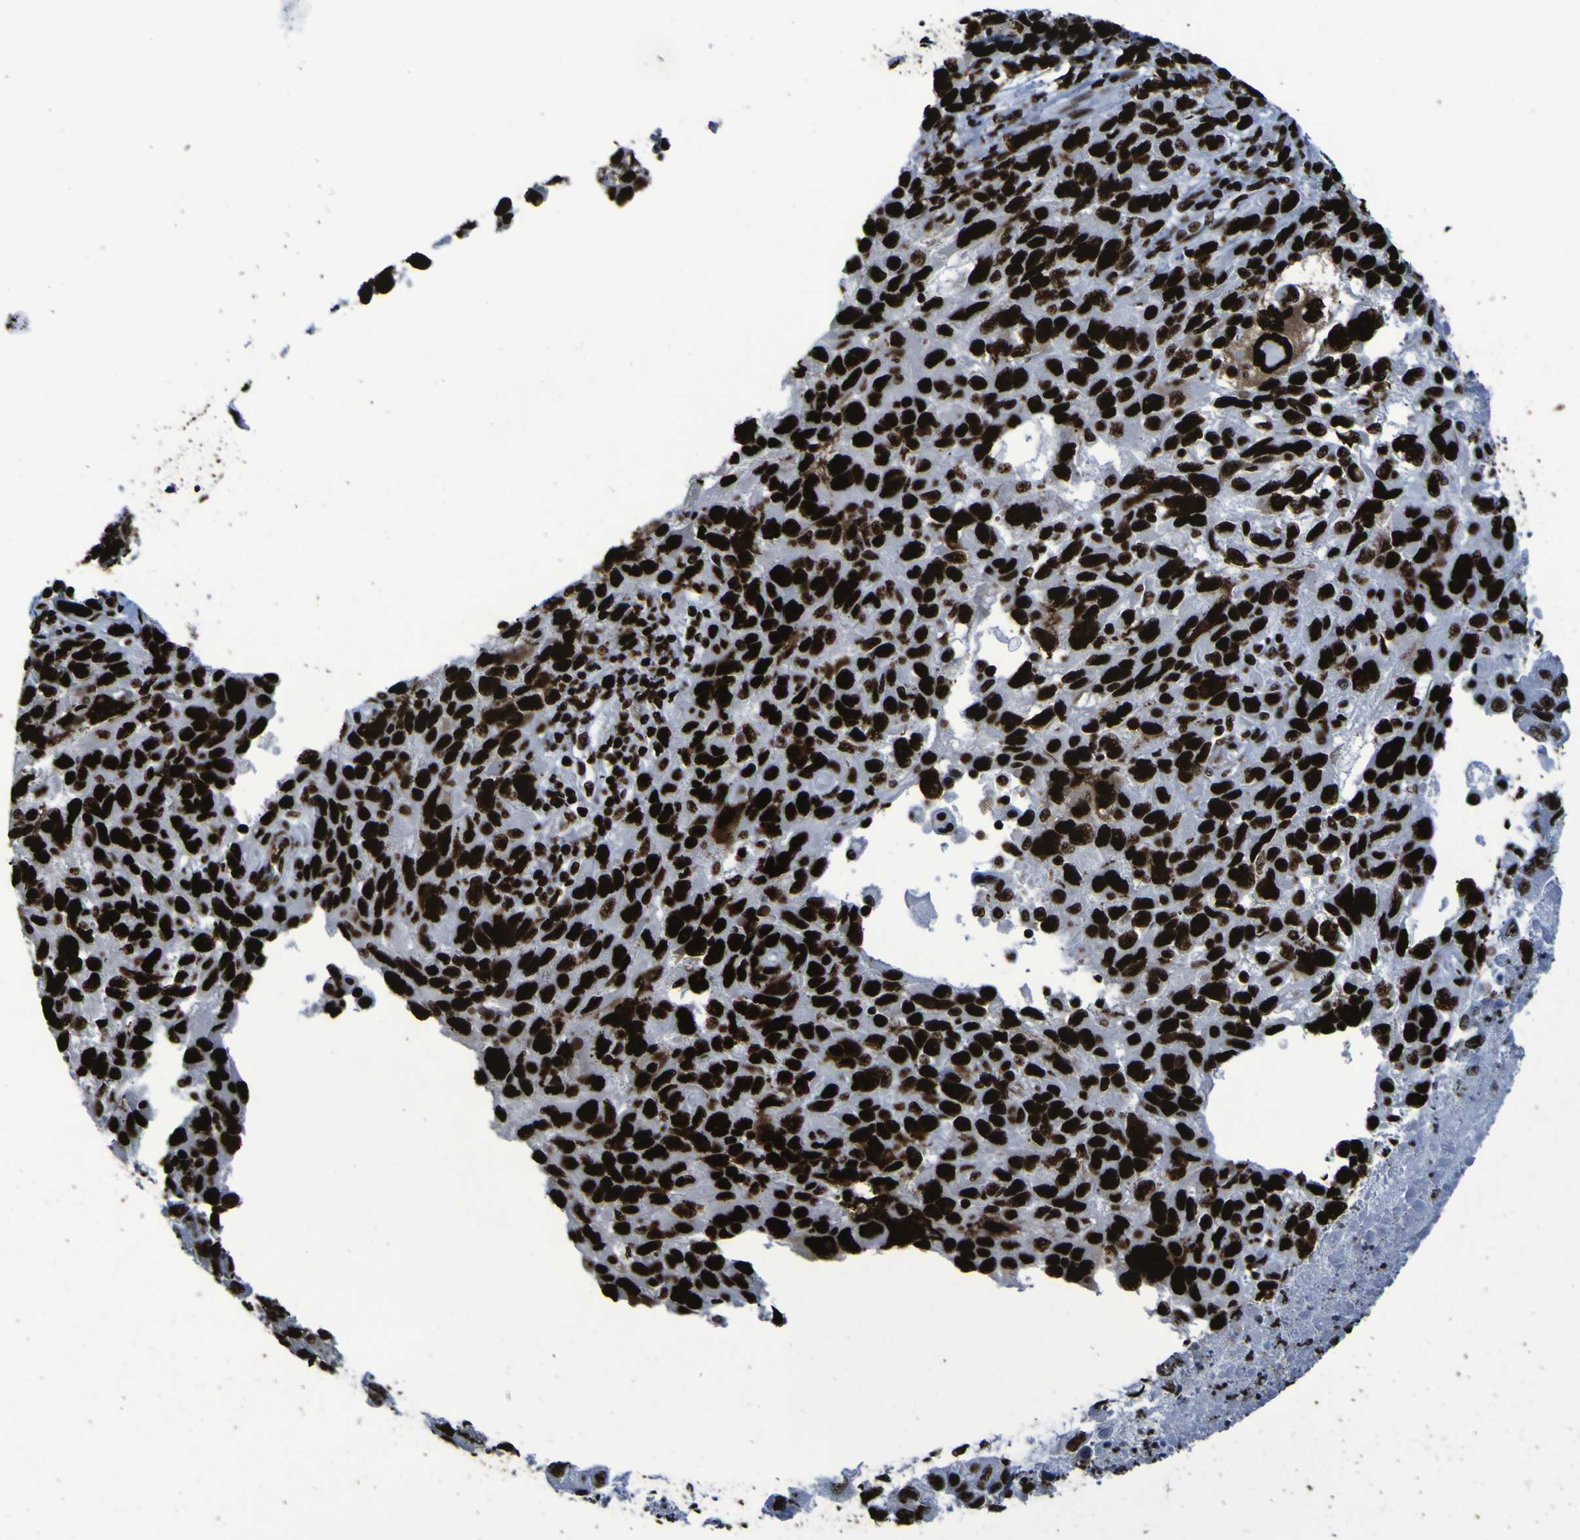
{"staining": {"intensity": "strong", "quantity": ">75%", "location": "nuclear"}, "tissue": "melanoma", "cell_type": "Tumor cells", "image_type": "cancer", "snomed": [{"axis": "morphology", "description": "Malignant melanoma, NOS"}, {"axis": "topography", "description": "Skin"}], "caption": "Immunohistochemical staining of malignant melanoma reveals high levels of strong nuclear protein positivity in approximately >75% of tumor cells. The staining was performed using DAB to visualize the protein expression in brown, while the nuclei were stained in blue with hematoxylin (Magnification: 20x).", "gene": "NPM1", "patient": {"sex": "male", "age": 53}}